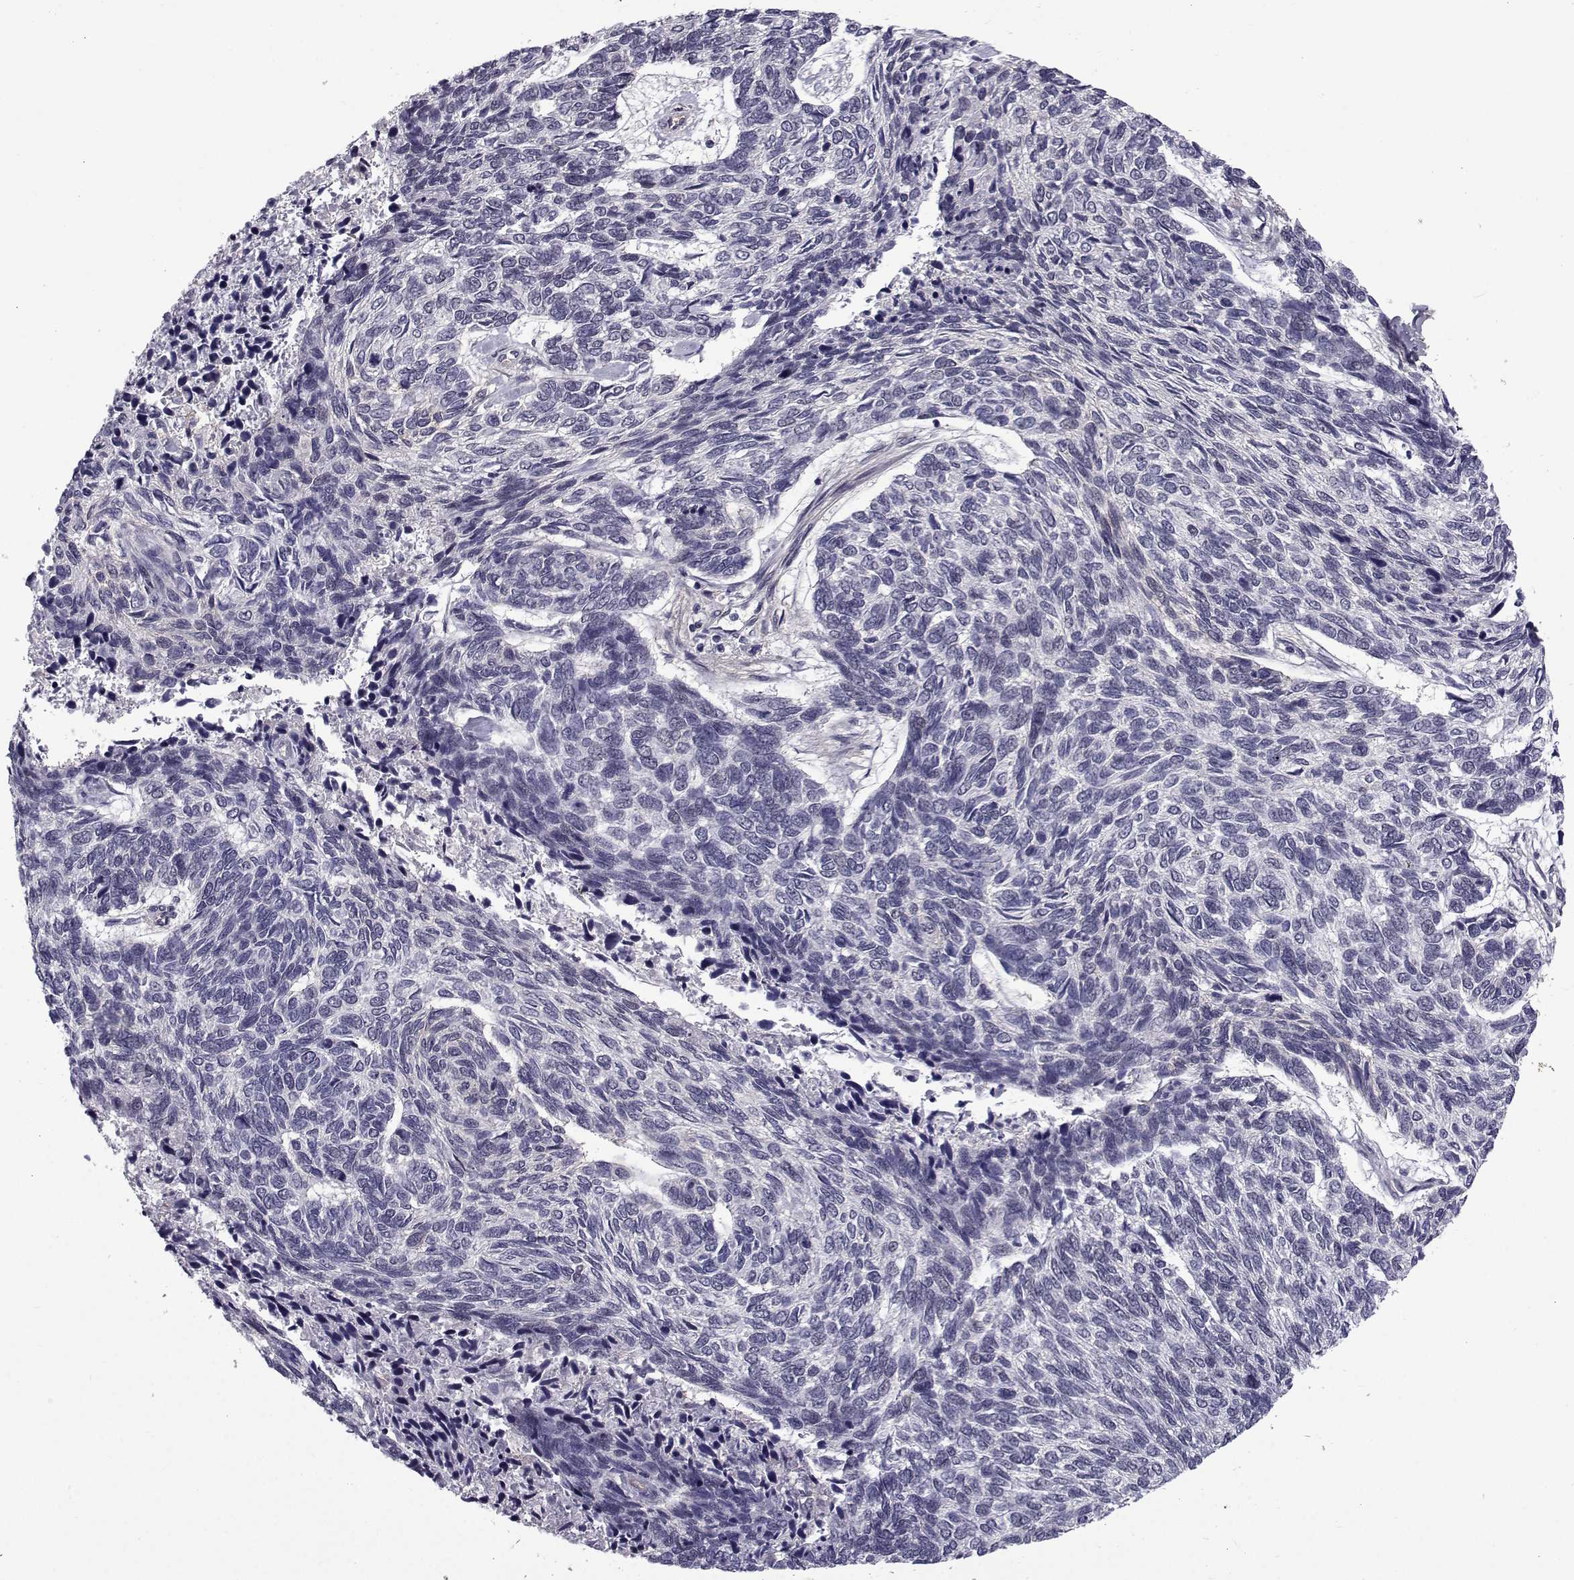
{"staining": {"intensity": "negative", "quantity": "none", "location": "none"}, "tissue": "skin cancer", "cell_type": "Tumor cells", "image_type": "cancer", "snomed": [{"axis": "morphology", "description": "Basal cell carcinoma"}, {"axis": "topography", "description": "Skin"}], "caption": "A micrograph of human skin basal cell carcinoma is negative for staining in tumor cells. (DAB immunohistochemistry with hematoxylin counter stain).", "gene": "RBM24", "patient": {"sex": "female", "age": 65}}